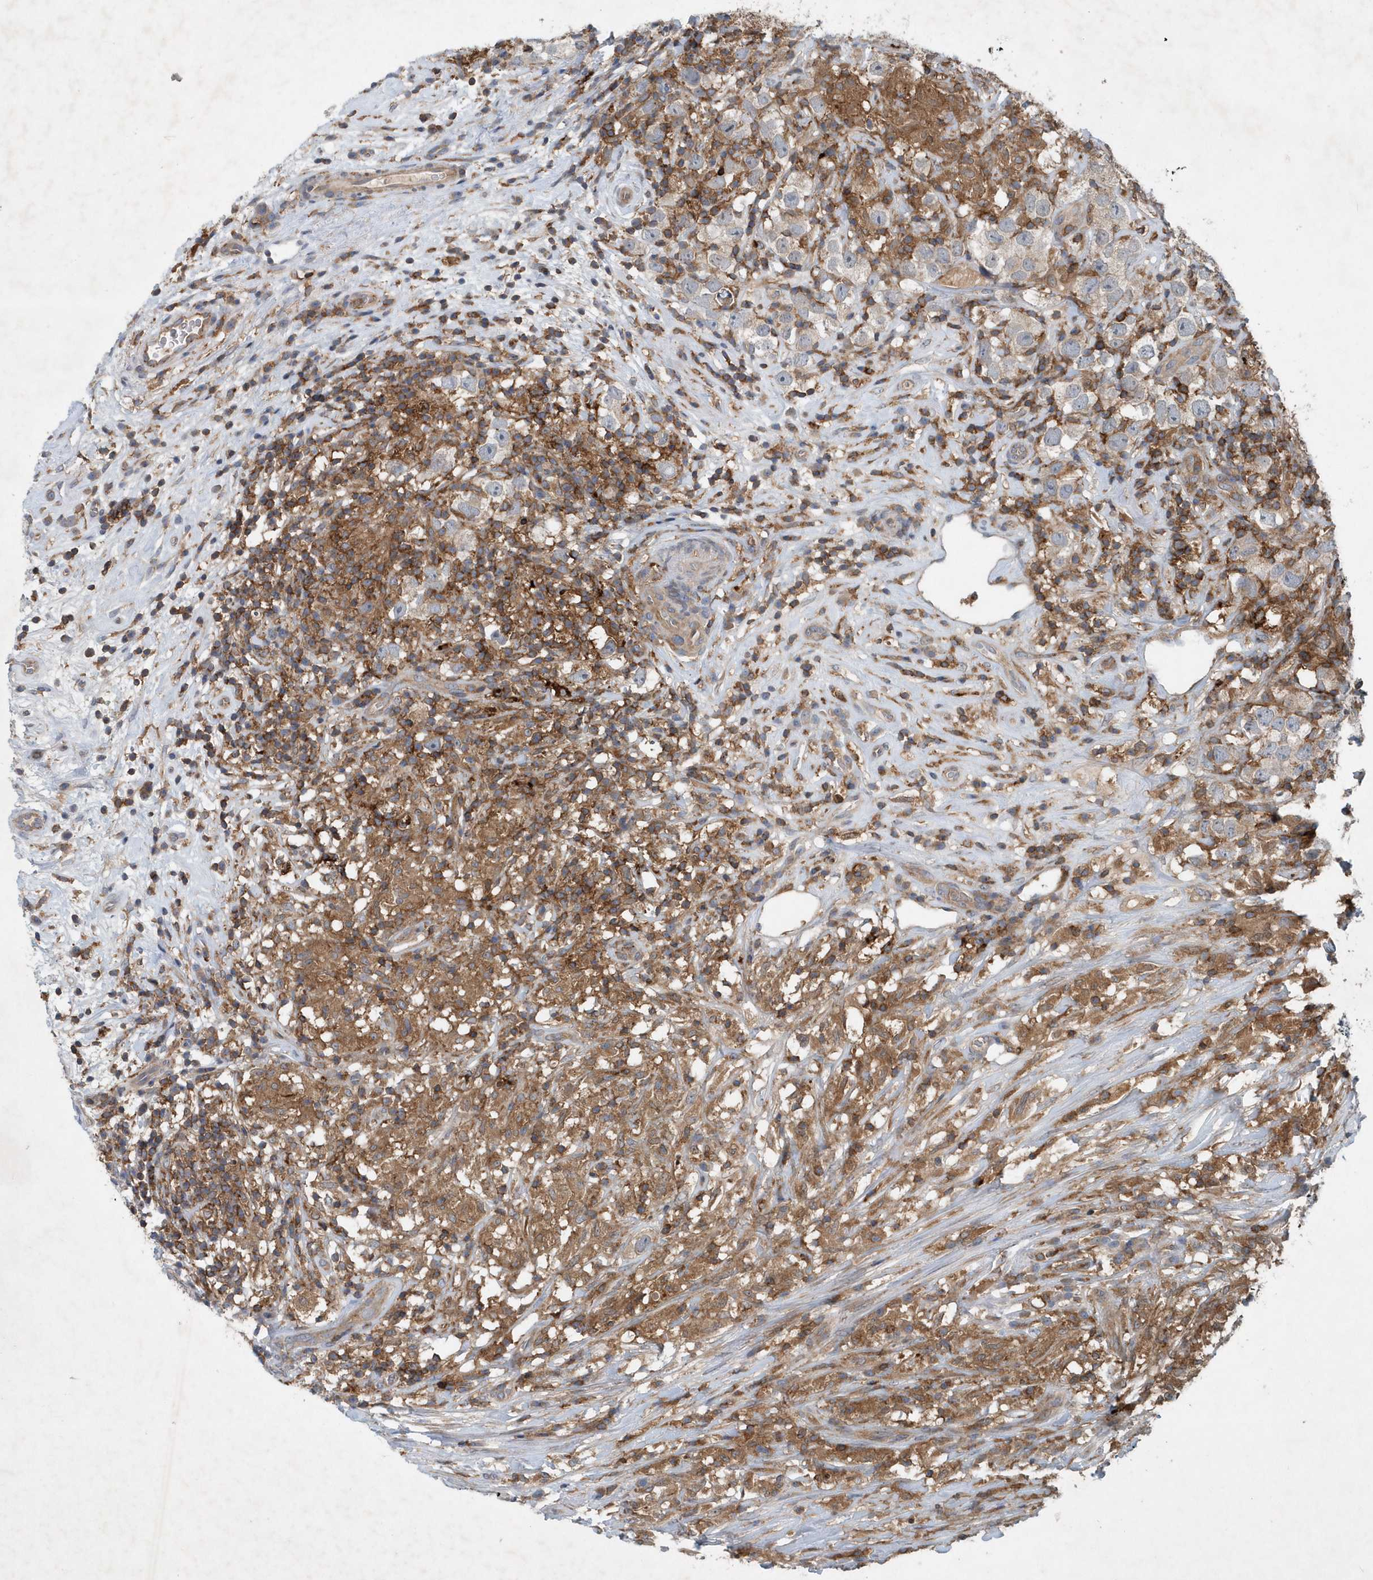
{"staining": {"intensity": "negative", "quantity": "none", "location": "none"}, "tissue": "testis cancer", "cell_type": "Tumor cells", "image_type": "cancer", "snomed": [{"axis": "morphology", "description": "Seminoma, NOS"}, {"axis": "topography", "description": "Testis"}], "caption": "Tumor cells are negative for brown protein staining in testis cancer (seminoma). The staining was performed using DAB to visualize the protein expression in brown, while the nuclei were stained in blue with hematoxylin (Magnification: 20x).", "gene": "P2RY10", "patient": {"sex": "male", "age": 49}}